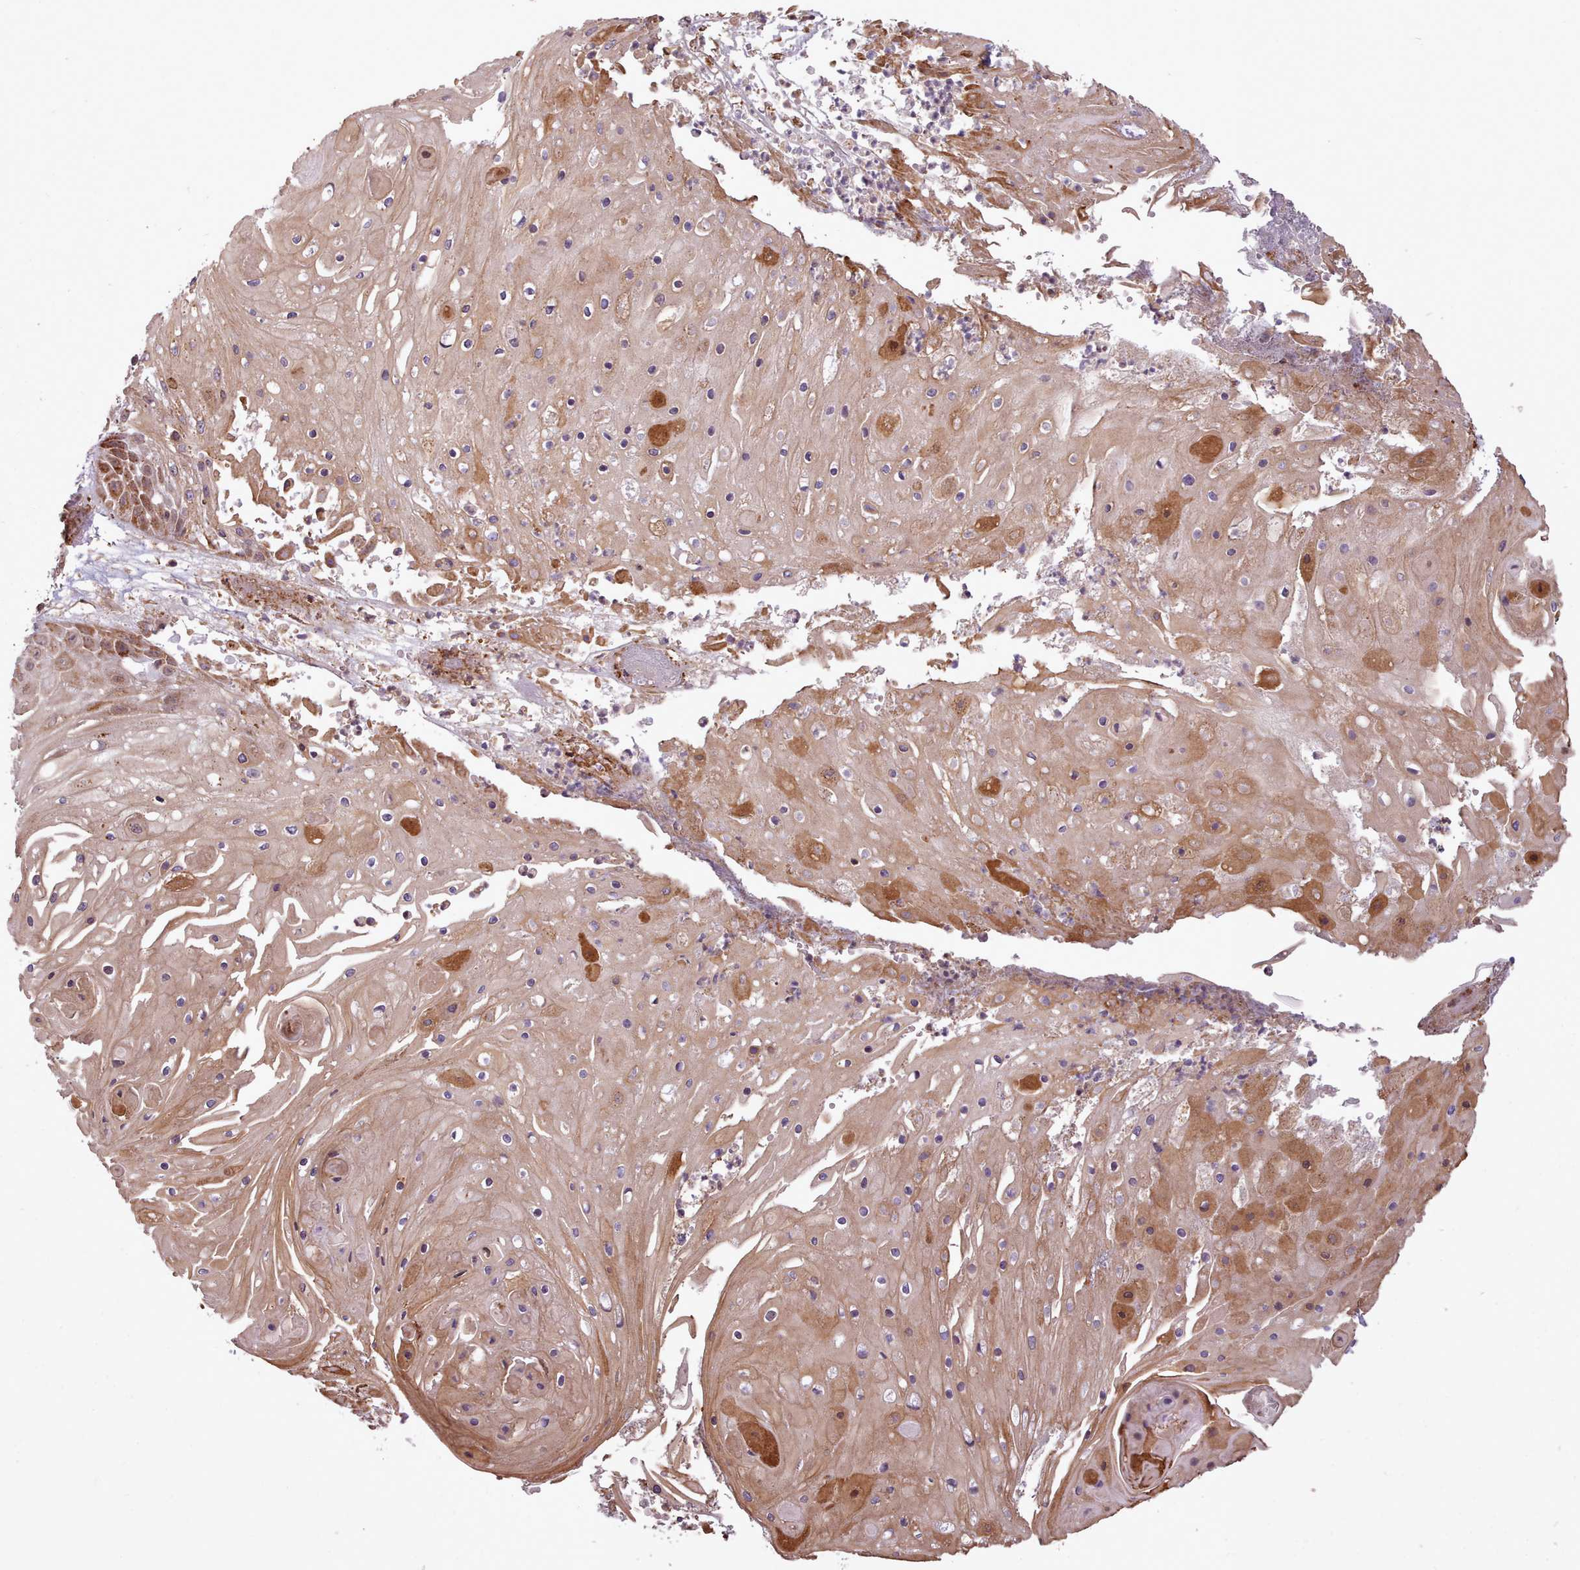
{"staining": {"intensity": "strong", "quantity": "<25%", "location": "cytoplasmic/membranous,nuclear"}, "tissue": "skin cancer", "cell_type": "Tumor cells", "image_type": "cancer", "snomed": [{"axis": "morphology", "description": "Squamous cell carcinoma, NOS"}, {"axis": "topography", "description": "Skin"}], "caption": "DAB (3,3'-diaminobenzidine) immunohistochemical staining of human skin cancer displays strong cytoplasmic/membranous and nuclear protein positivity in approximately <25% of tumor cells.", "gene": "ZMYM4", "patient": {"sex": "male", "age": 70}}